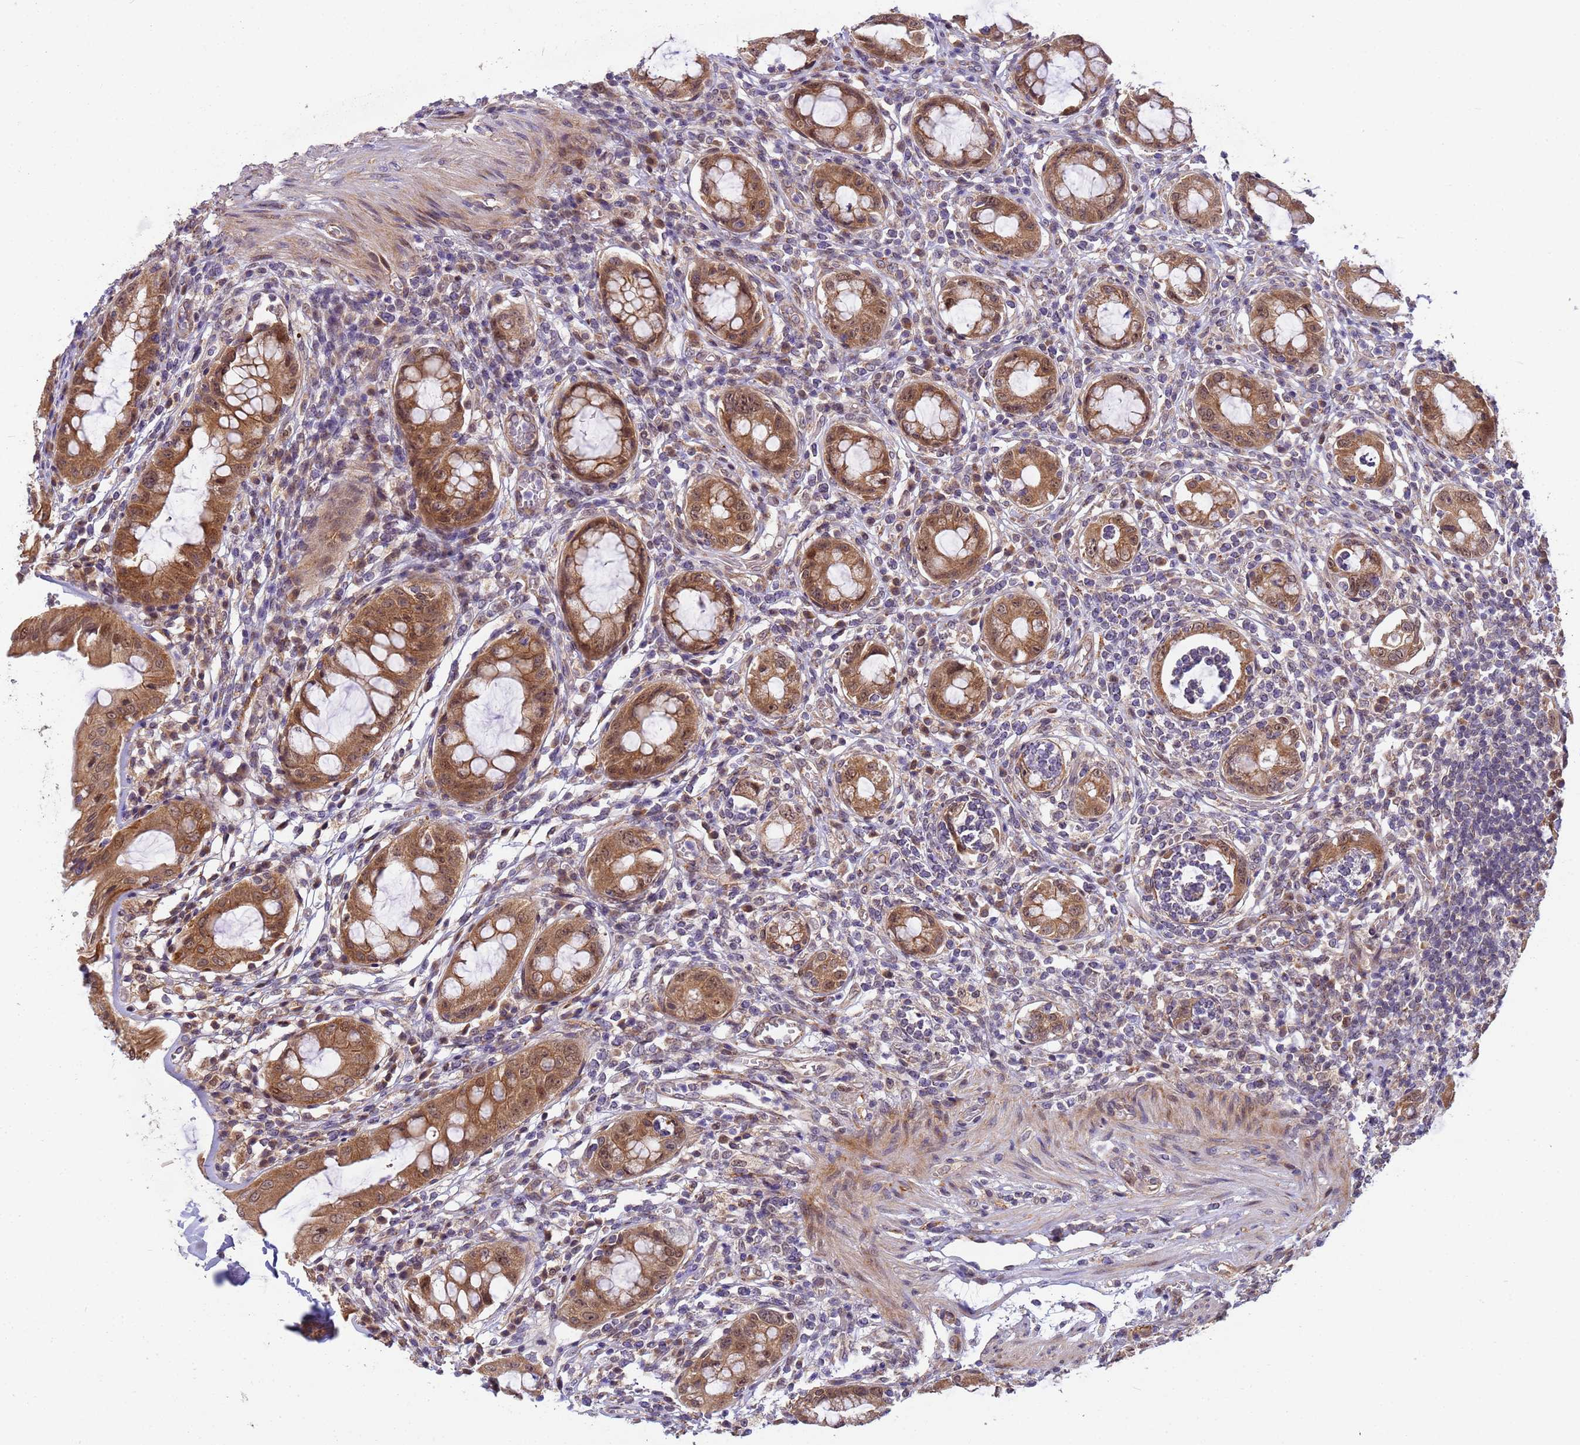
{"staining": {"intensity": "moderate", "quantity": ">75%", "location": "cytoplasmic/membranous"}, "tissue": "rectum", "cell_type": "Glandular cells", "image_type": "normal", "snomed": [{"axis": "morphology", "description": "Normal tissue, NOS"}, {"axis": "topography", "description": "Rectum"}], "caption": "IHC photomicrograph of unremarkable rectum stained for a protein (brown), which demonstrates medium levels of moderate cytoplasmic/membranous positivity in approximately >75% of glandular cells.", "gene": "RAPGEF3", "patient": {"sex": "female", "age": 57}}